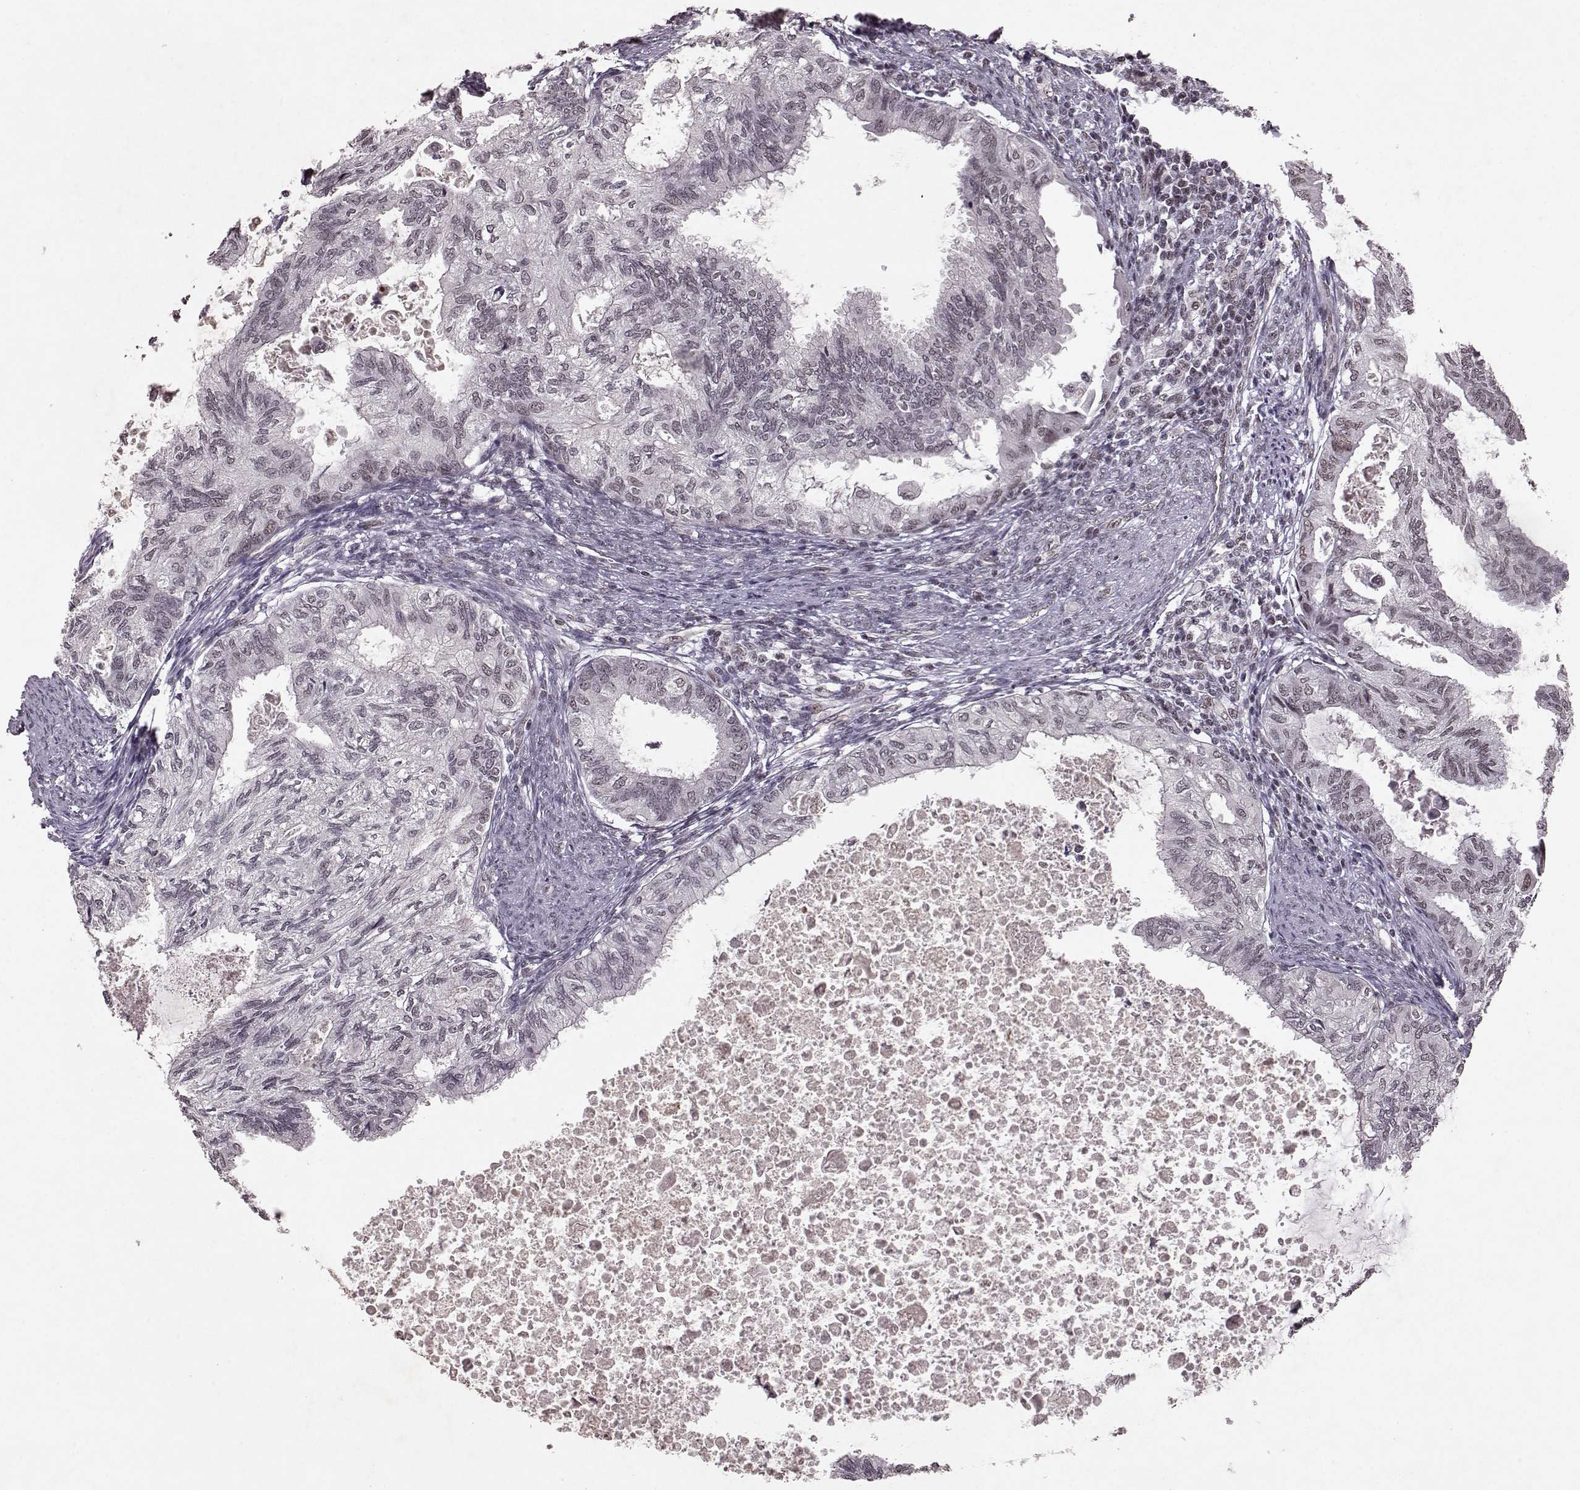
{"staining": {"intensity": "negative", "quantity": "none", "location": "none"}, "tissue": "endometrial cancer", "cell_type": "Tumor cells", "image_type": "cancer", "snomed": [{"axis": "morphology", "description": "Adenocarcinoma, NOS"}, {"axis": "topography", "description": "Endometrium"}], "caption": "The histopathology image demonstrates no staining of tumor cells in endometrial cancer.", "gene": "RRAGD", "patient": {"sex": "female", "age": 86}}